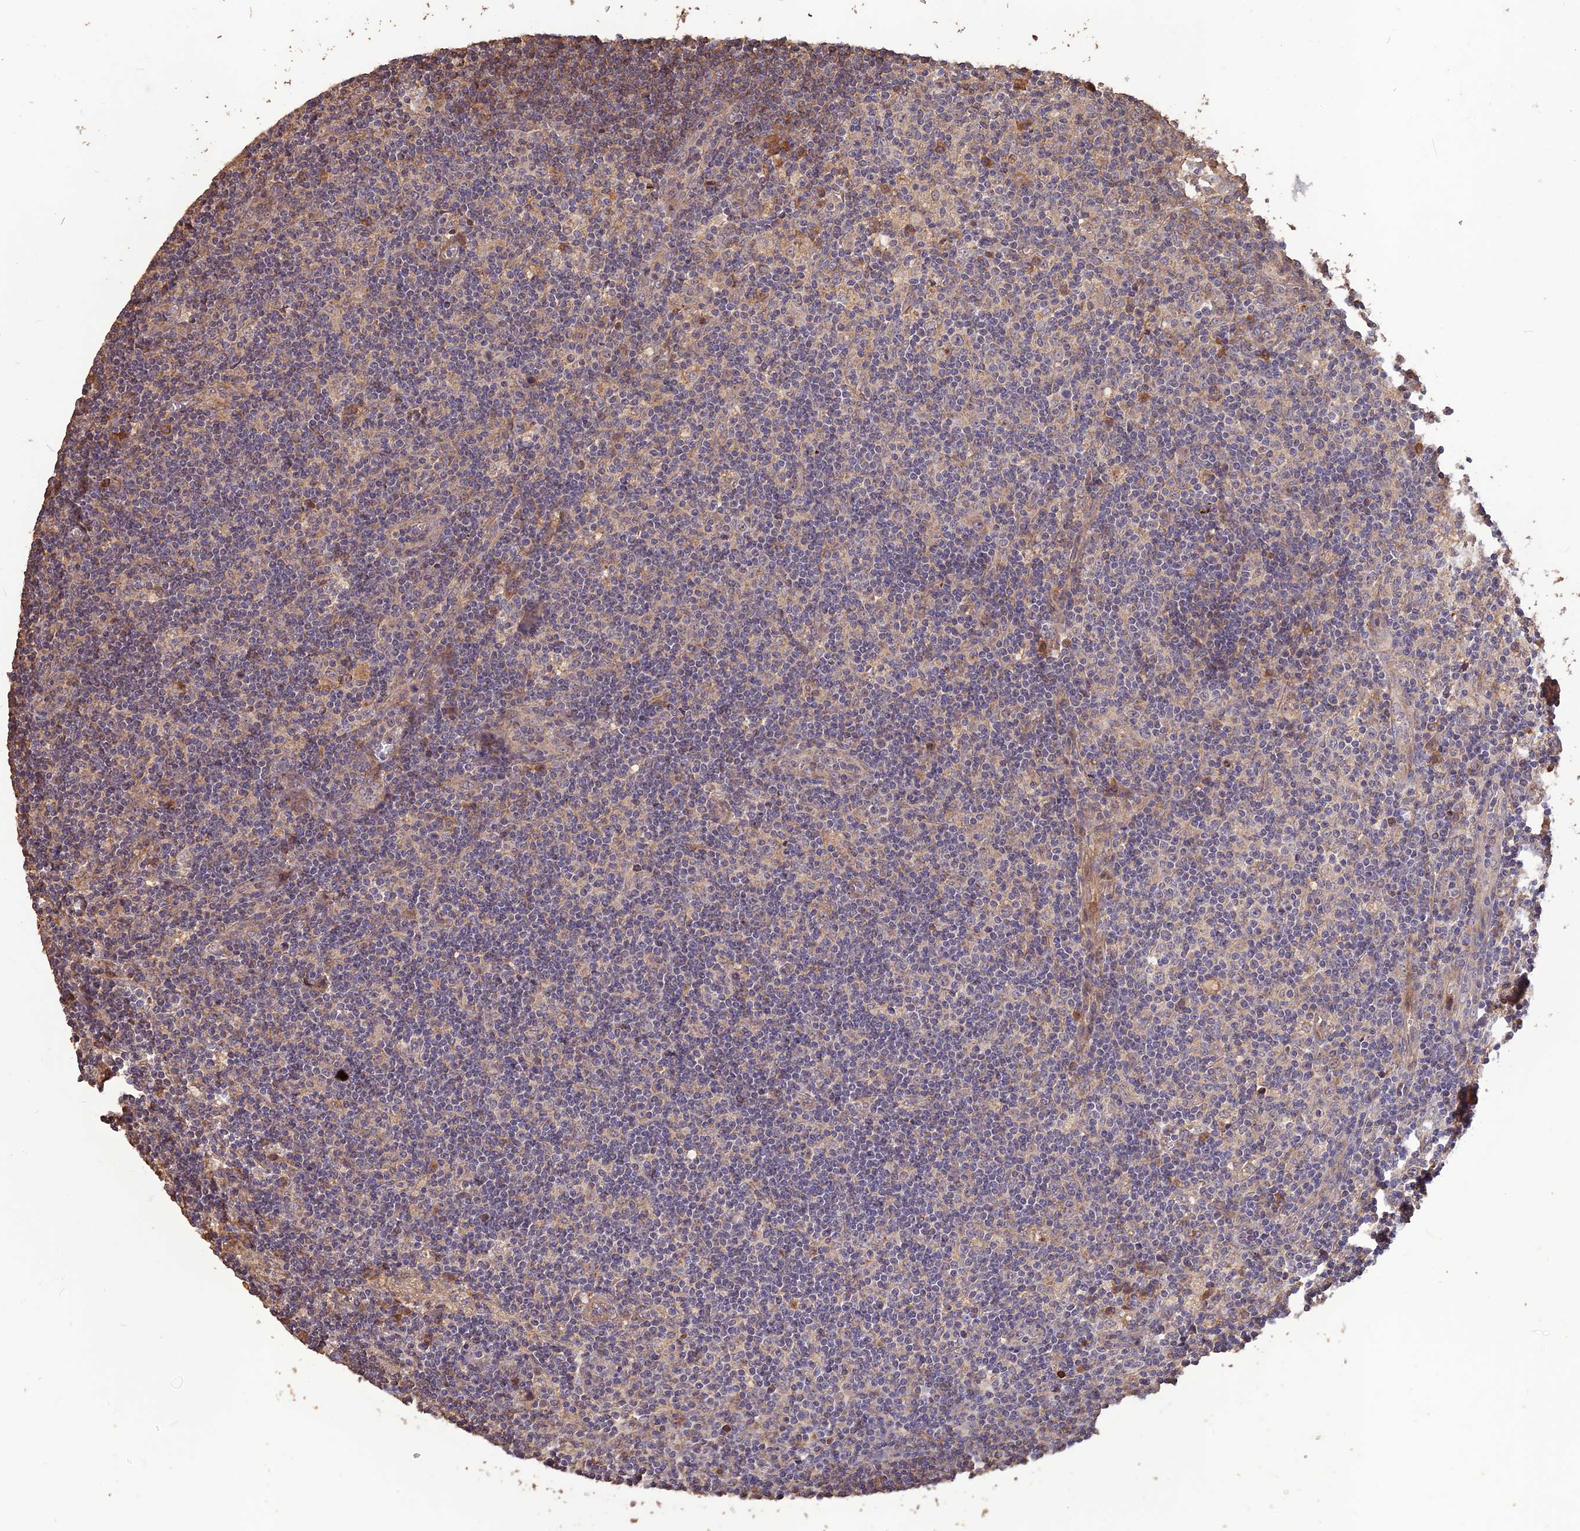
{"staining": {"intensity": "weak", "quantity": "25%-75%", "location": "cytoplasmic/membranous"}, "tissue": "lymph node", "cell_type": "Germinal center cells", "image_type": "normal", "snomed": [{"axis": "morphology", "description": "Normal tissue, NOS"}, {"axis": "topography", "description": "Lymph node"}], "caption": "High-power microscopy captured an immunohistochemistry histopathology image of unremarkable lymph node, revealing weak cytoplasmic/membranous staining in approximately 25%-75% of germinal center cells. (Stains: DAB in brown, nuclei in blue, Microscopy: brightfield microscopy at high magnification).", "gene": "LAYN", "patient": {"sex": "male", "age": 58}}